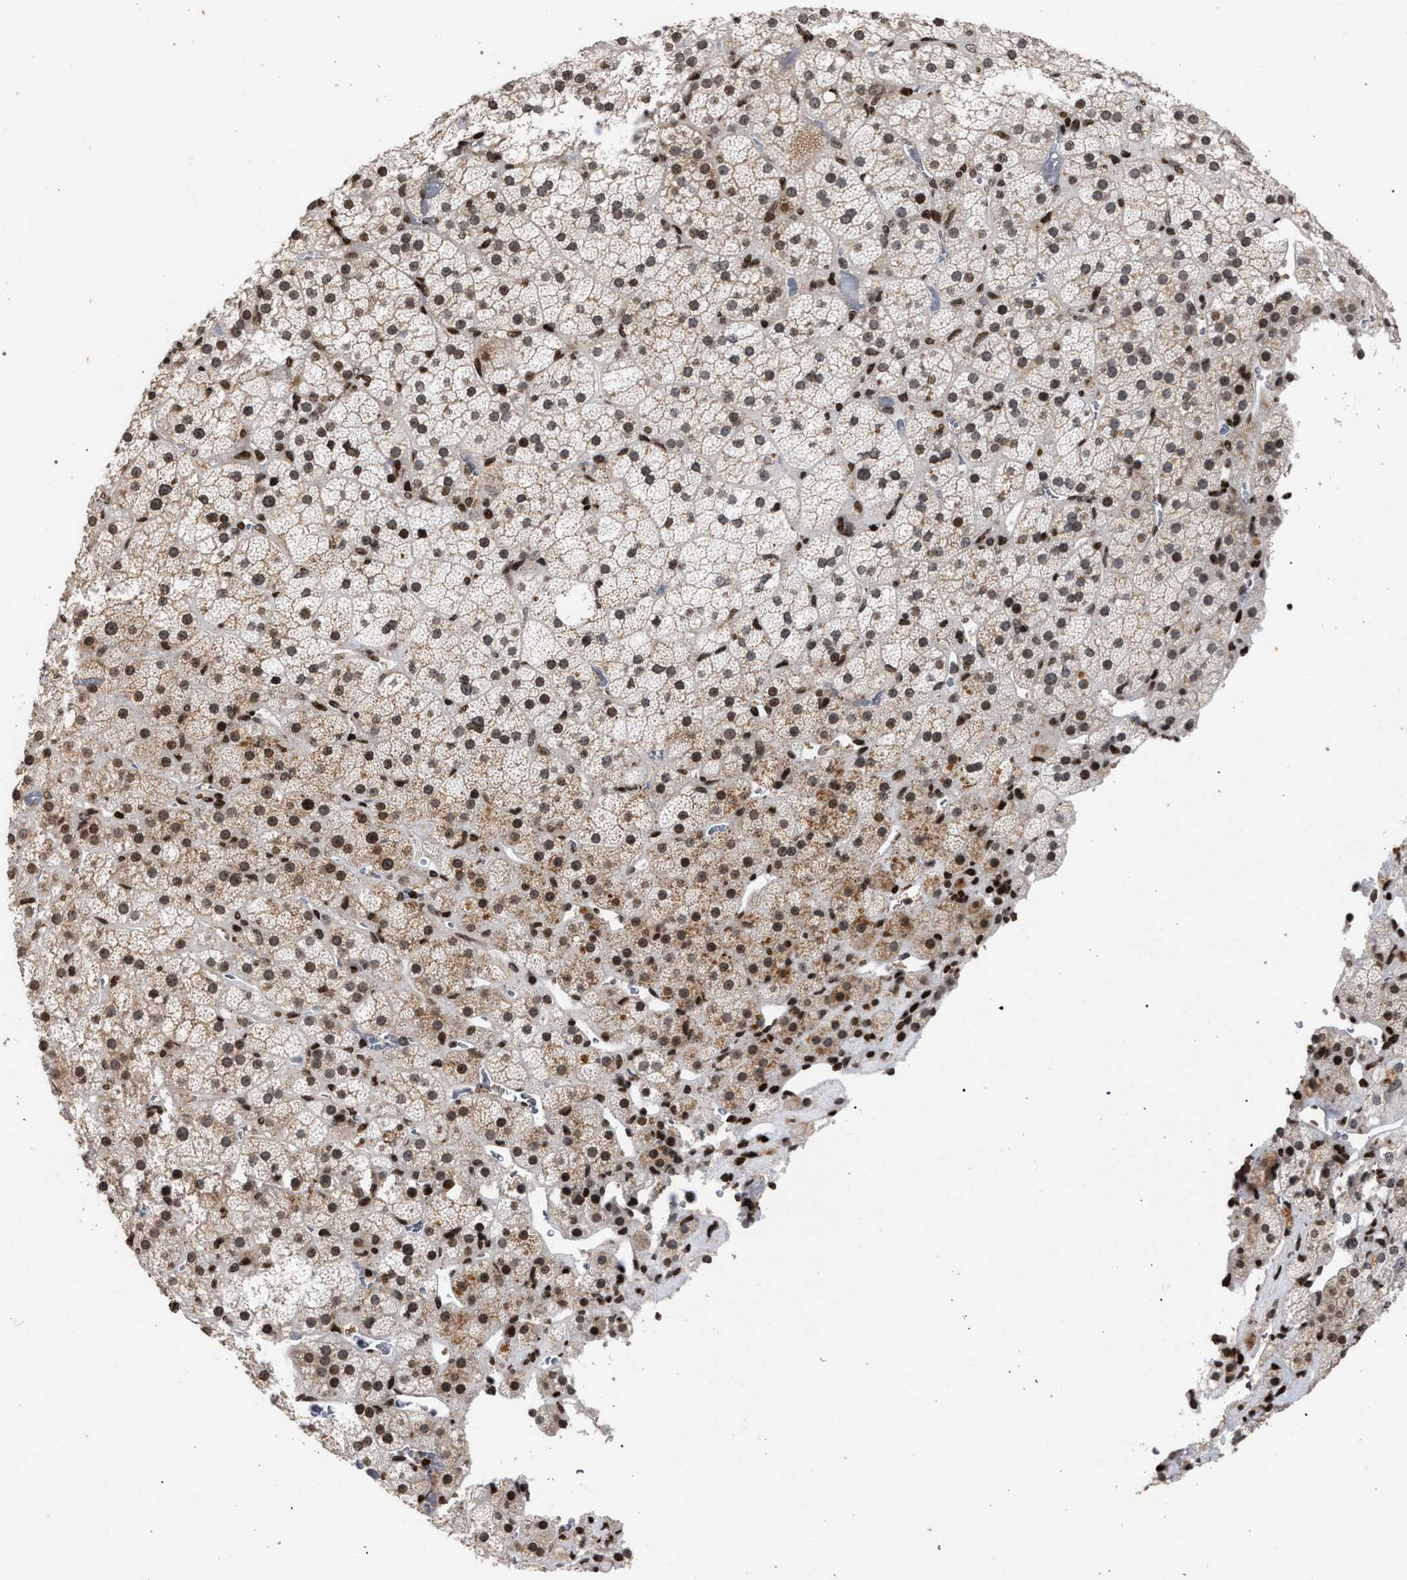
{"staining": {"intensity": "moderate", "quantity": ">75%", "location": "nuclear"}, "tissue": "adrenal gland", "cell_type": "Glandular cells", "image_type": "normal", "snomed": [{"axis": "morphology", "description": "Normal tissue, NOS"}, {"axis": "topography", "description": "Adrenal gland"}], "caption": "Protein staining by immunohistochemistry reveals moderate nuclear positivity in approximately >75% of glandular cells in benign adrenal gland. (DAB = brown stain, brightfield microscopy at high magnification).", "gene": "FOXD3", "patient": {"sex": "male", "age": 57}}